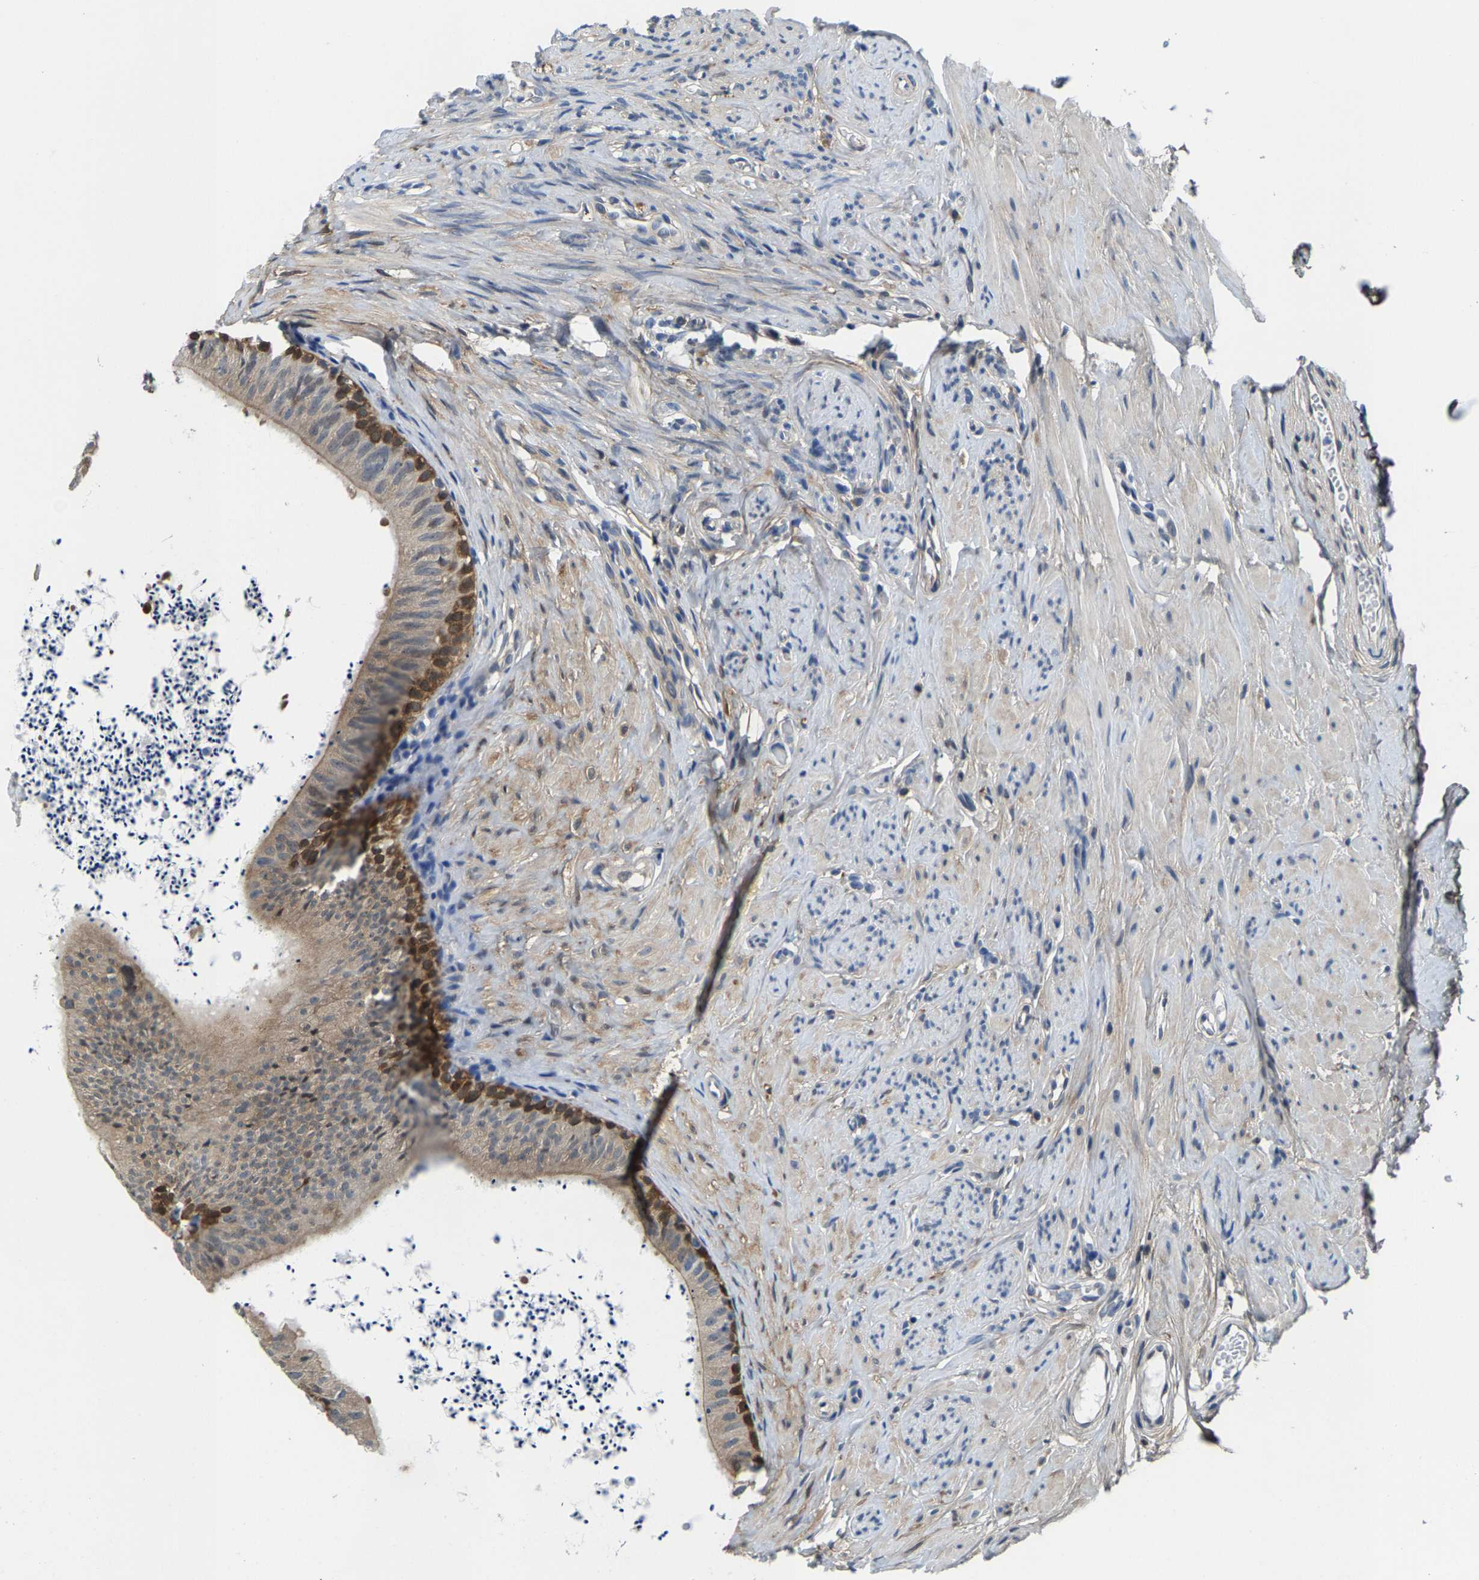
{"staining": {"intensity": "moderate", "quantity": ">75%", "location": "cytoplasmic/membranous"}, "tissue": "epididymis", "cell_type": "Glandular cells", "image_type": "normal", "snomed": [{"axis": "morphology", "description": "Normal tissue, NOS"}, {"axis": "topography", "description": "Epididymis"}], "caption": "Epididymis stained with immunohistochemistry (IHC) reveals moderate cytoplasmic/membranous staining in approximately >75% of glandular cells. (Stains: DAB (3,3'-diaminobenzidine) in brown, nuclei in blue, Microscopy: brightfield microscopy at high magnification).", "gene": "SSH3", "patient": {"sex": "male", "age": 56}}